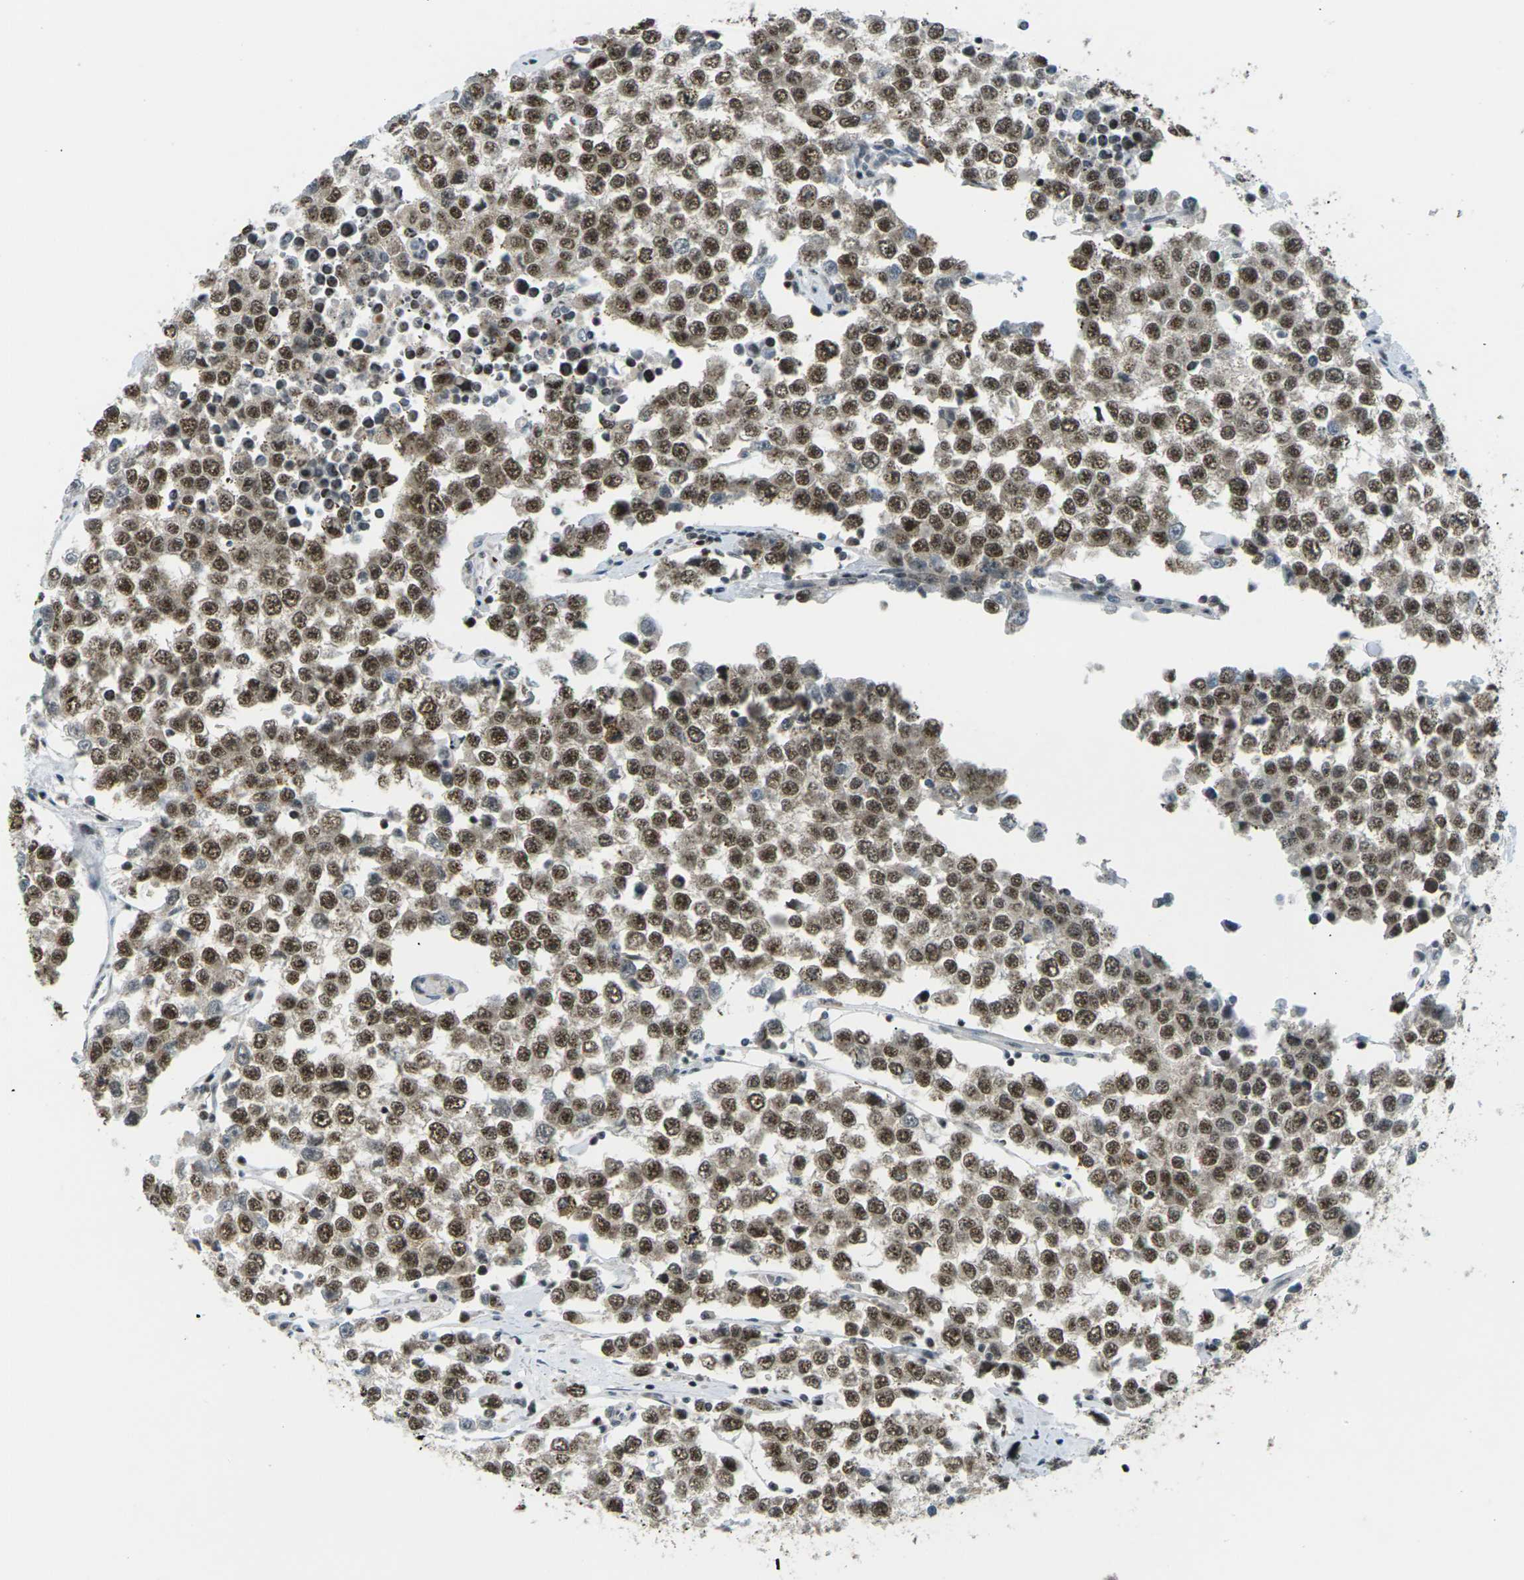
{"staining": {"intensity": "strong", "quantity": ">75%", "location": "cytoplasmic/membranous,nuclear"}, "tissue": "testis cancer", "cell_type": "Tumor cells", "image_type": "cancer", "snomed": [{"axis": "morphology", "description": "Seminoma, NOS"}, {"axis": "morphology", "description": "Carcinoma, Embryonal, NOS"}, {"axis": "topography", "description": "Testis"}], "caption": "Protein expression analysis of seminoma (testis) demonstrates strong cytoplasmic/membranous and nuclear staining in approximately >75% of tumor cells.", "gene": "UBE2S", "patient": {"sex": "male", "age": 52}}